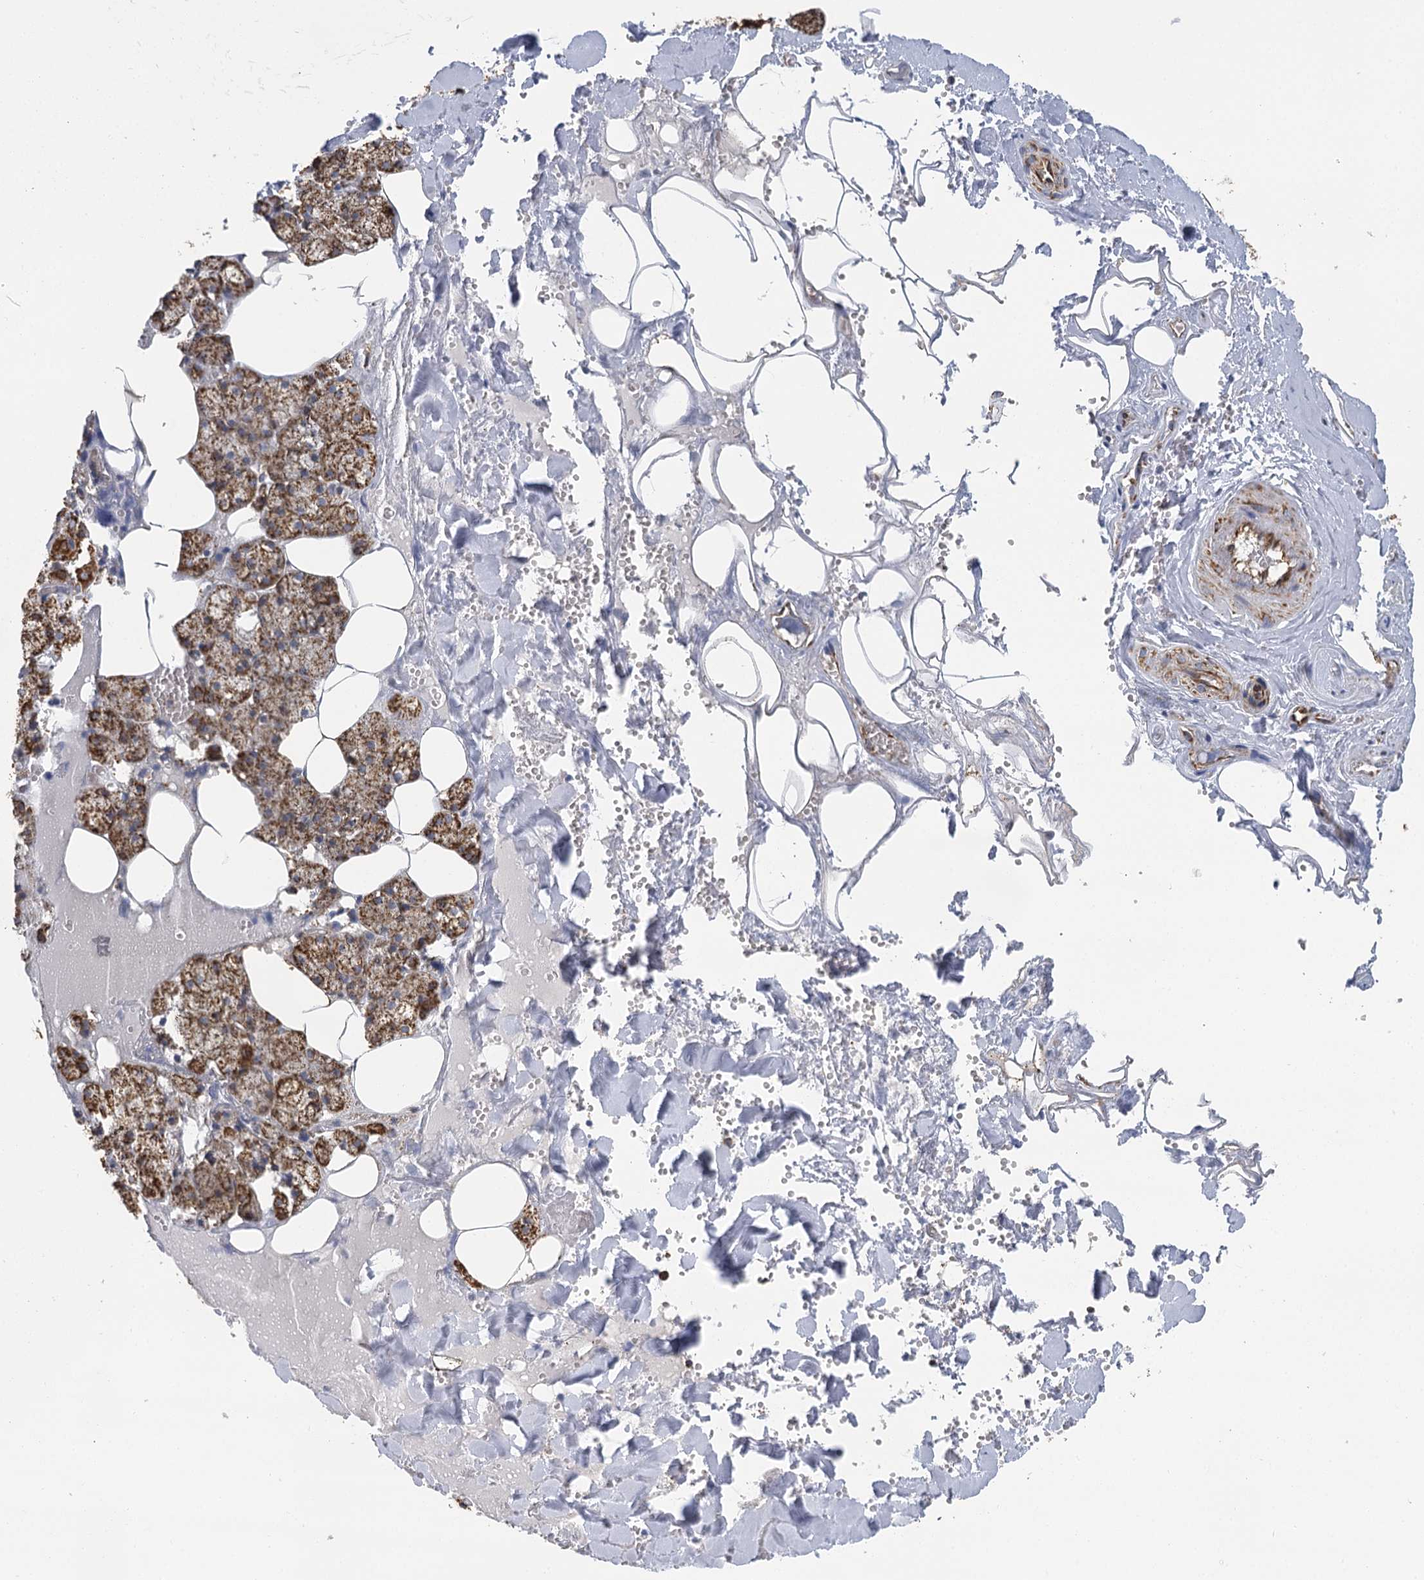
{"staining": {"intensity": "moderate", "quantity": ">75%", "location": "cytoplasmic/membranous"}, "tissue": "salivary gland", "cell_type": "Glandular cells", "image_type": "normal", "snomed": [{"axis": "morphology", "description": "Normal tissue, NOS"}, {"axis": "topography", "description": "Salivary gland"}], "caption": "Protein expression analysis of unremarkable salivary gland demonstrates moderate cytoplasmic/membranous expression in about >75% of glandular cells.", "gene": "IL11RA", "patient": {"sex": "male", "age": 62}}